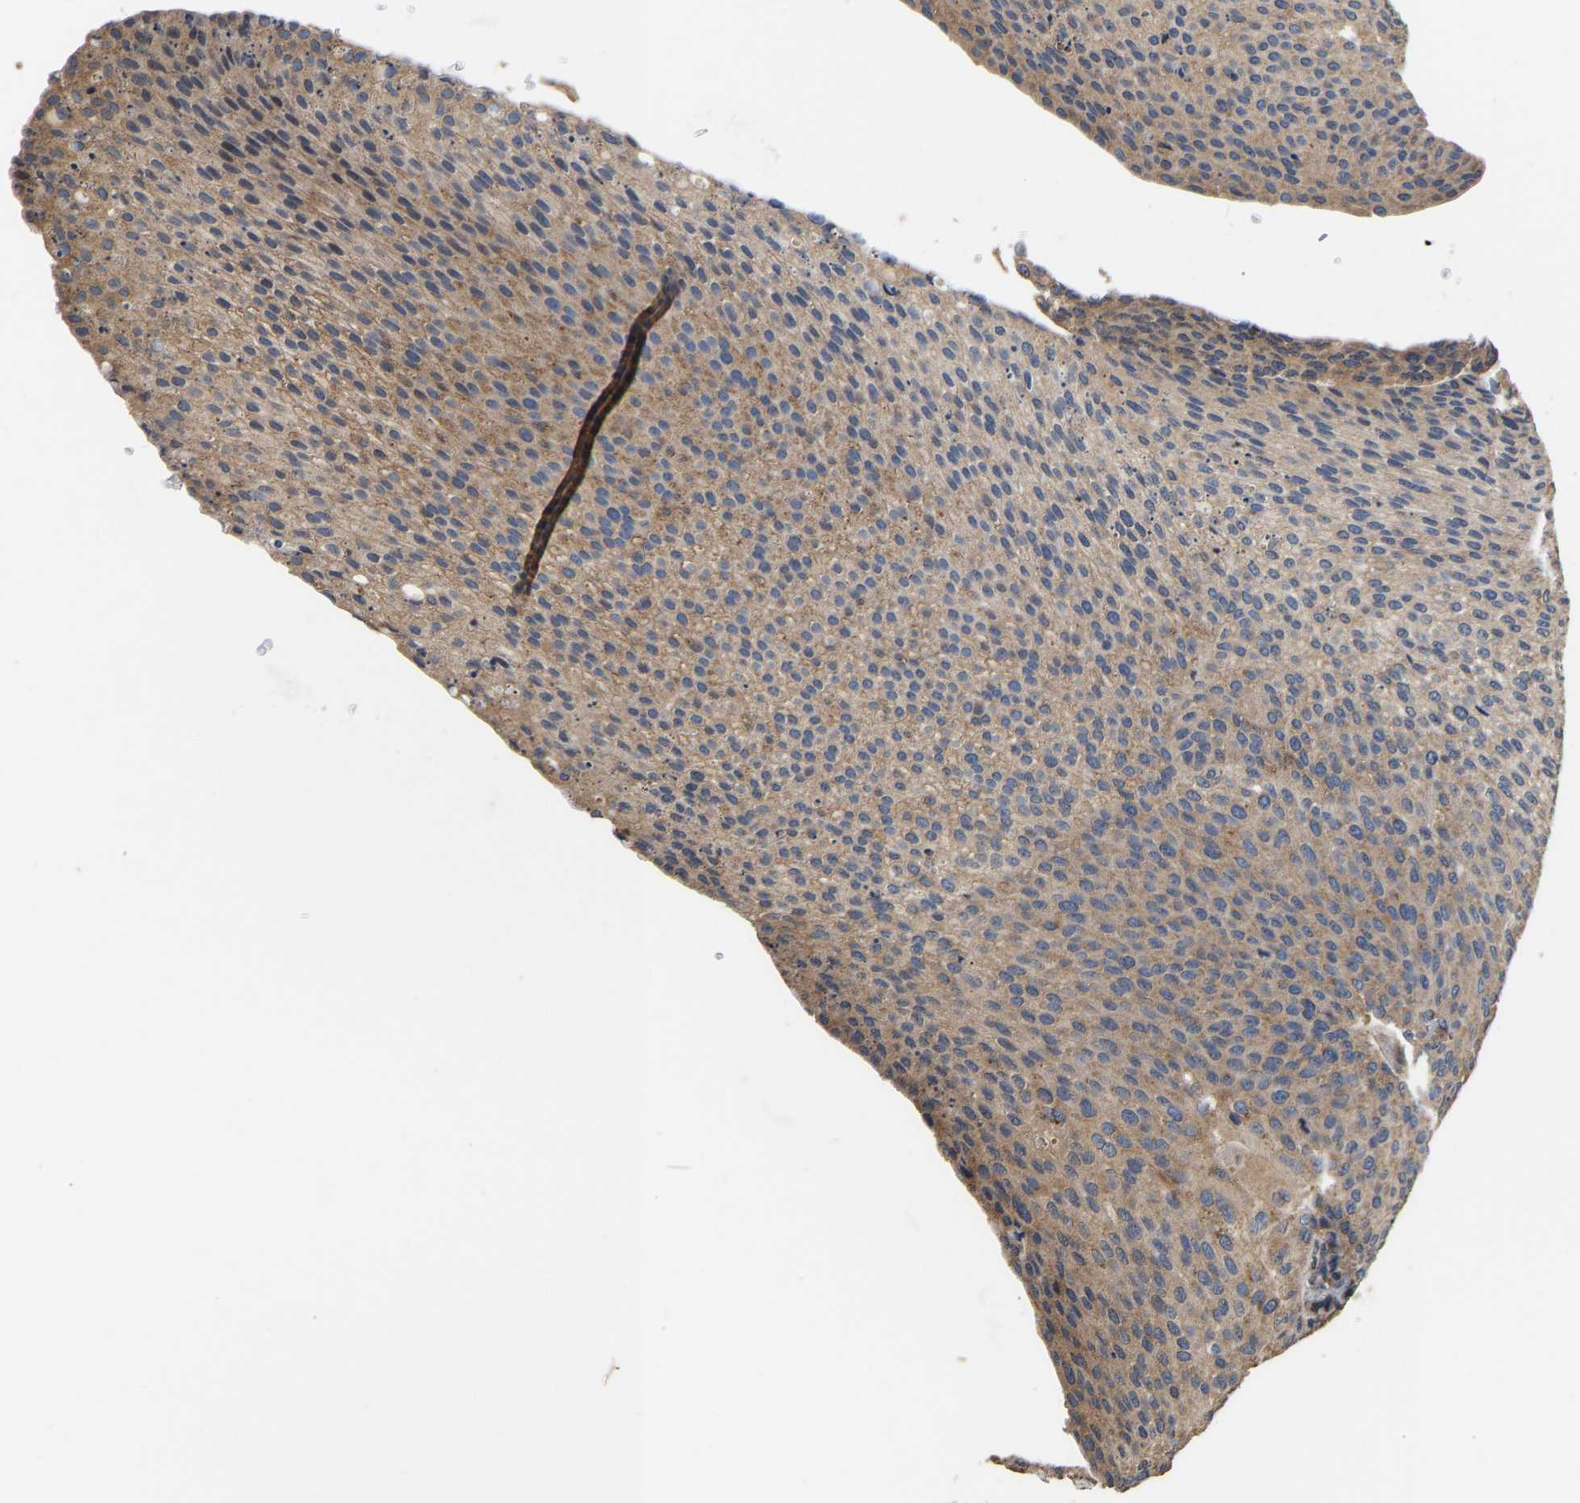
{"staining": {"intensity": "weak", "quantity": ">75%", "location": "cytoplasmic/membranous"}, "tissue": "urothelial cancer", "cell_type": "Tumor cells", "image_type": "cancer", "snomed": [{"axis": "morphology", "description": "Urothelial carcinoma, Low grade"}, {"axis": "topography", "description": "Smooth muscle"}, {"axis": "topography", "description": "Urinary bladder"}], "caption": "Immunohistochemistry image of neoplastic tissue: human urothelial cancer stained using immunohistochemistry (IHC) shows low levels of weak protein expression localized specifically in the cytoplasmic/membranous of tumor cells, appearing as a cytoplasmic/membranous brown color.", "gene": "AIMP2", "patient": {"sex": "male", "age": 60}}